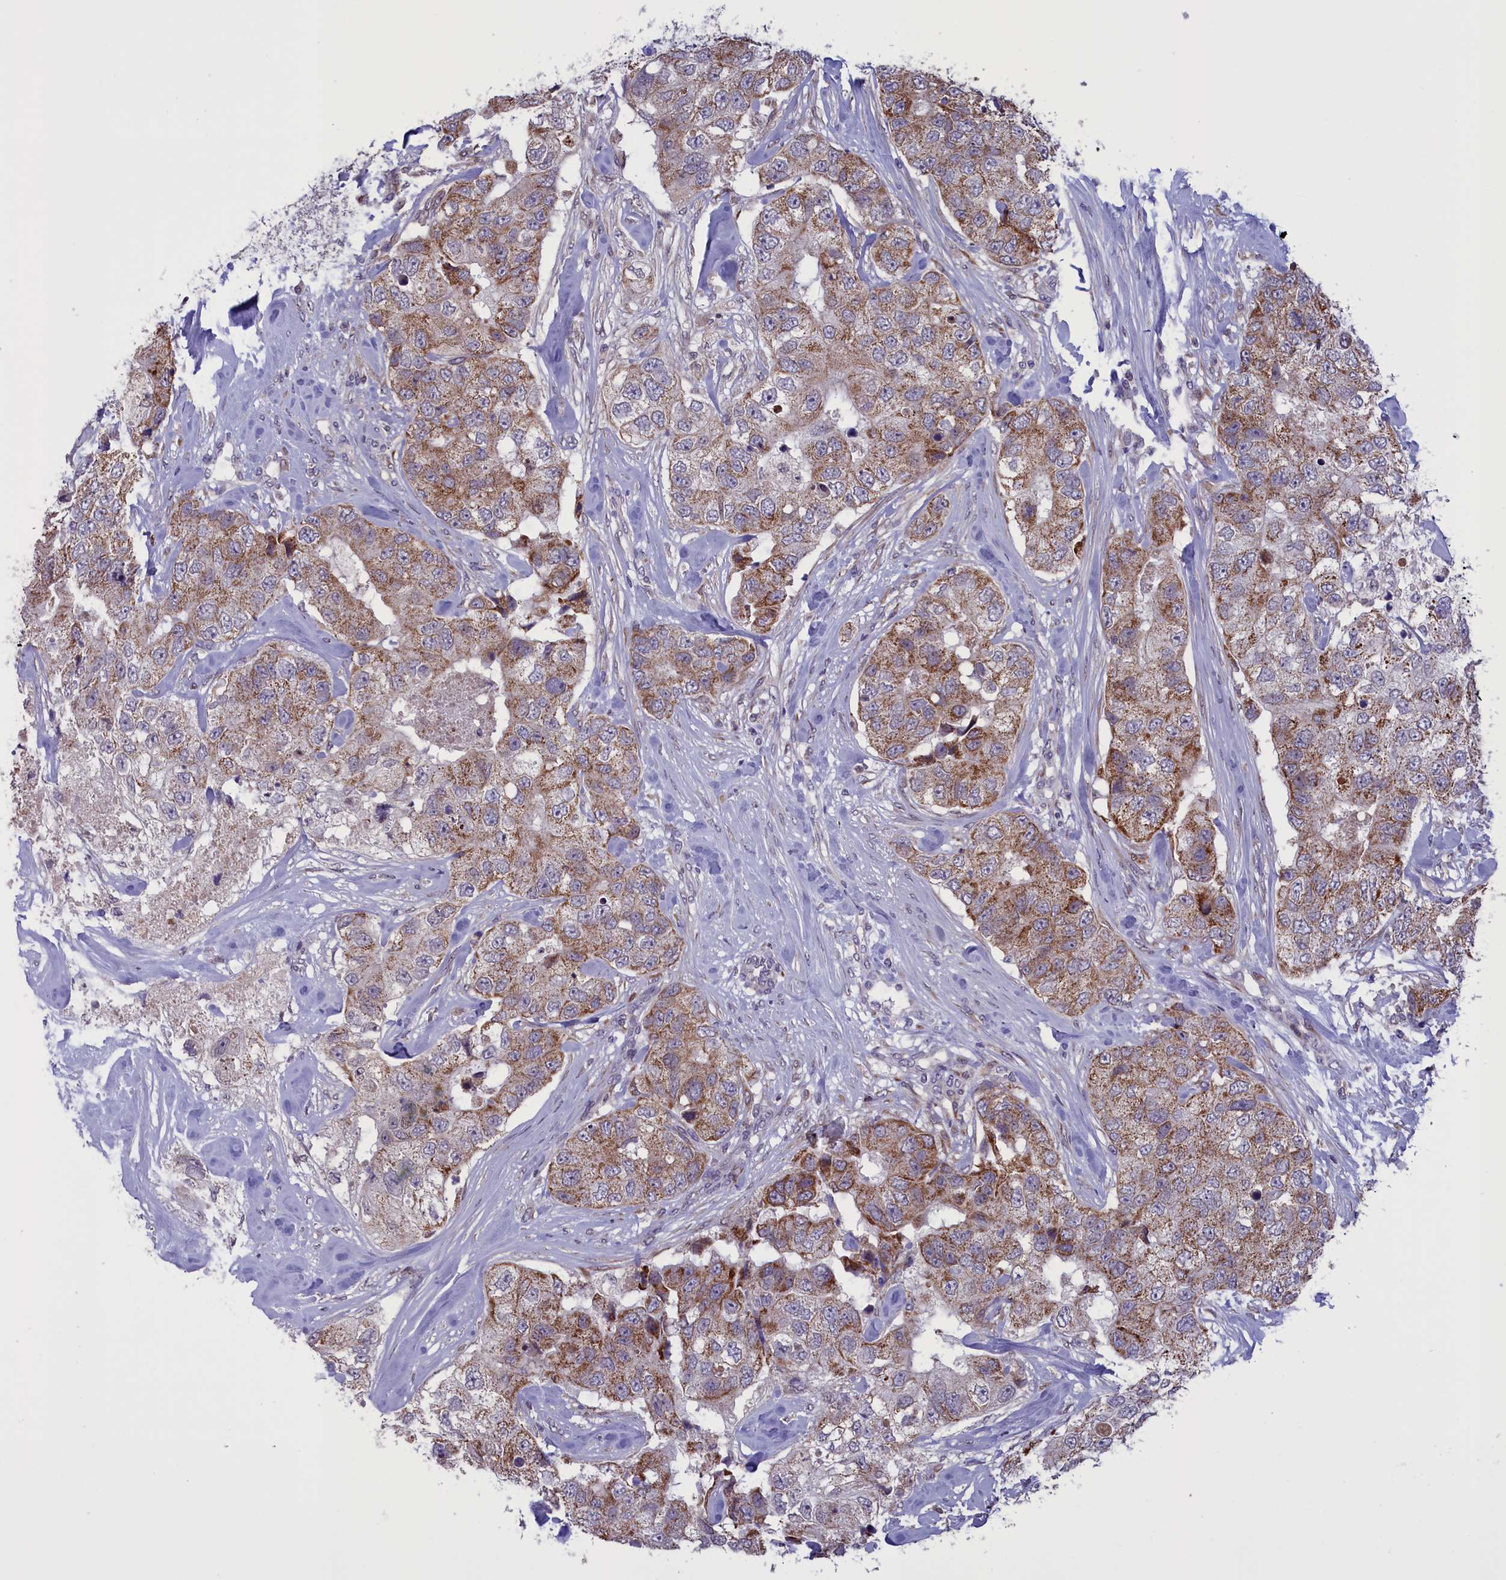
{"staining": {"intensity": "moderate", "quantity": ">75%", "location": "cytoplasmic/membranous"}, "tissue": "breast cancer", "cell_type": "Tumor cells", "image_type": "cancer", "snomed": [{"axis": "morphology", "description": "Duct carcinoma"}, {"axis": "topography", "description": "Breast"}], "caption": "A histopathology image of intraductal carcinoma (breast) stained for a protein reveals moderate cytoplasmic/membranous brown staining in tumor cells.", "gene": "PARS2", "patient": {"sex": "female", "age": 62}}